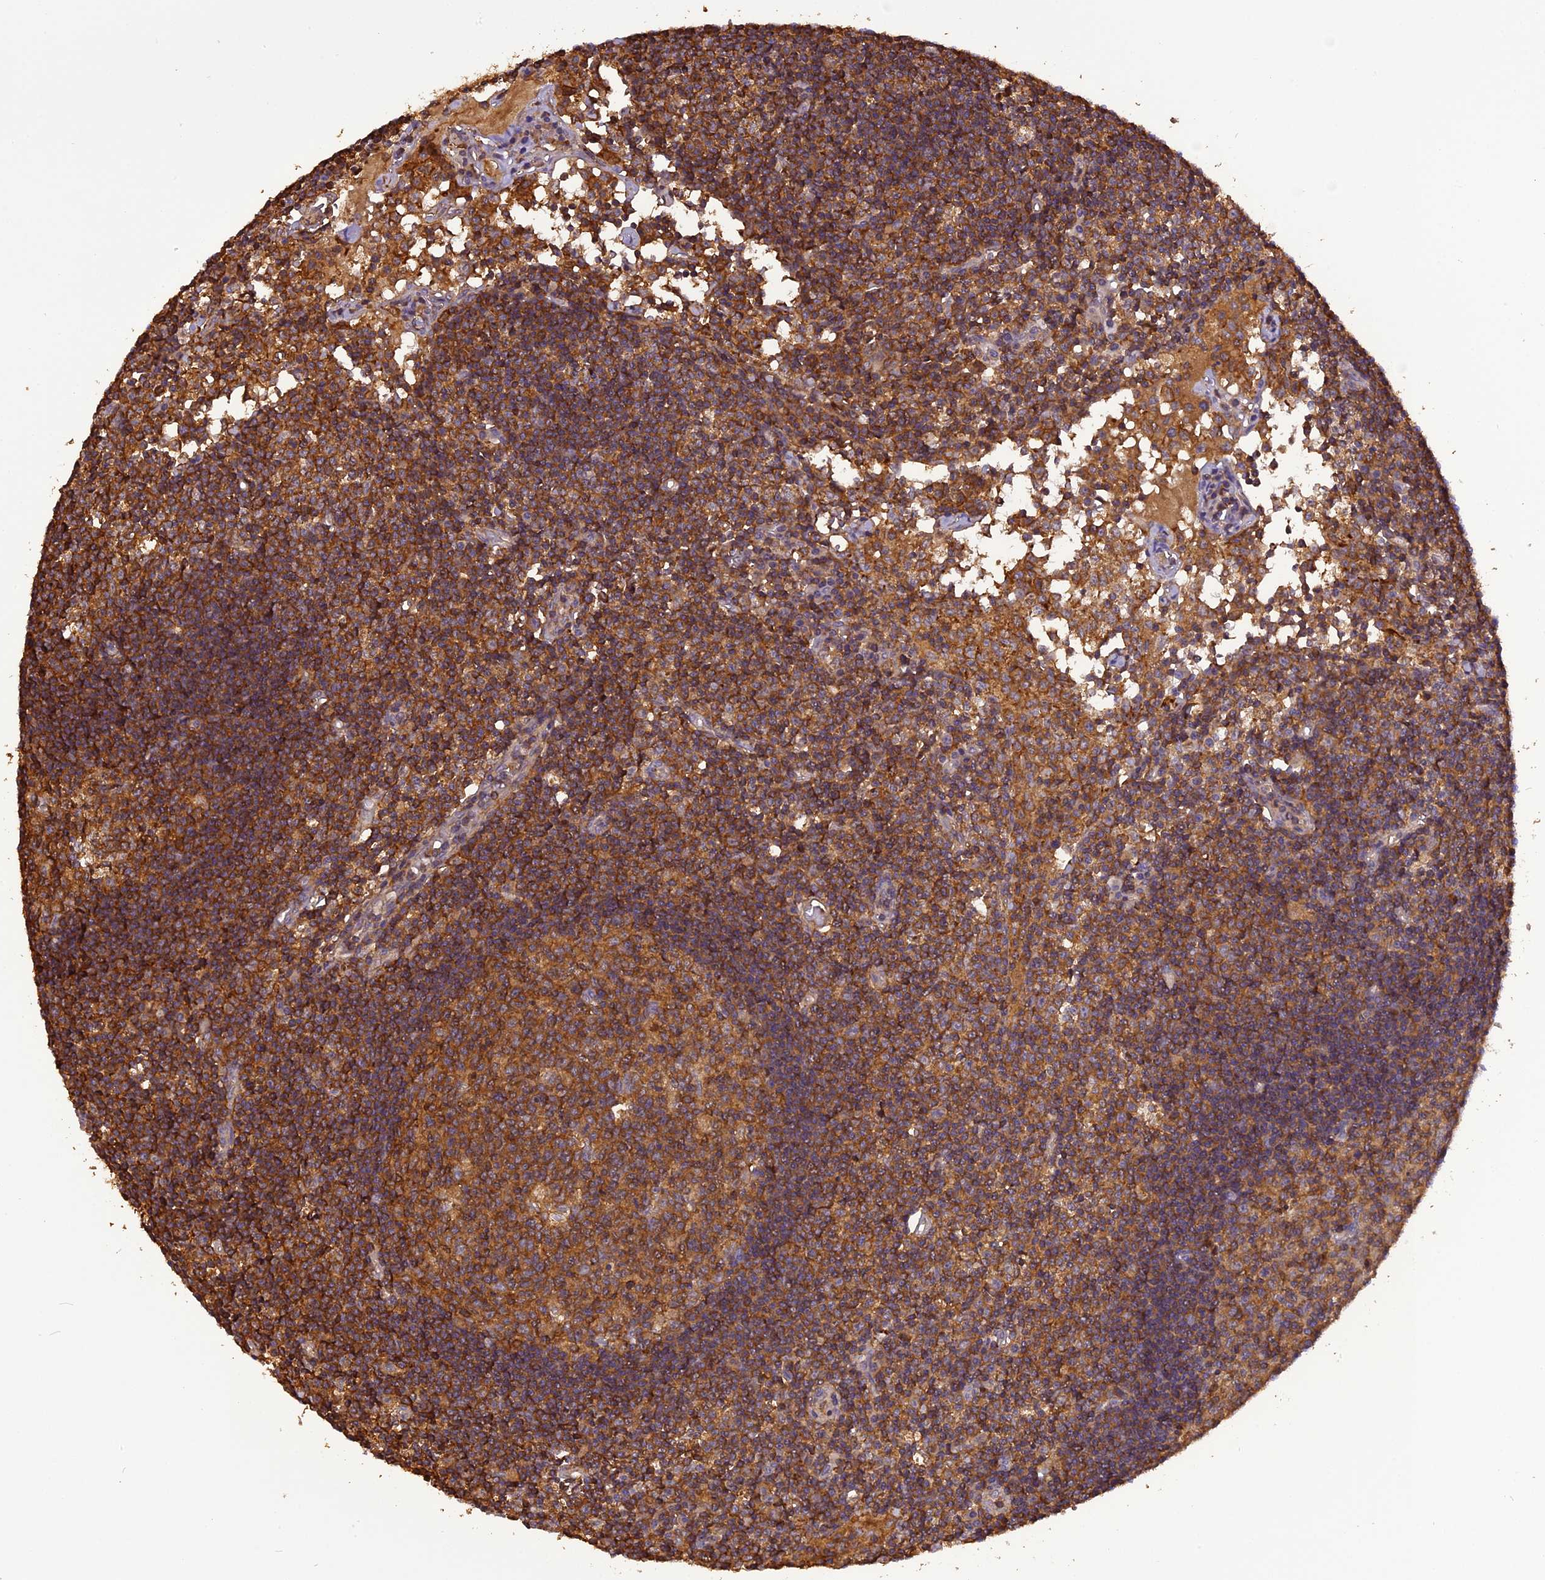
{"staining": {"intensity": "strong", "quantity": ">75%", "location": "cytoplasmic/membranous"}, "tissue": "lymph node", "cell_type": "Germinal center cells", "image_type": "normal", "snomed": [{"axis": "morphology", "description": "Normal tissue, NOS"}, {"axis": "topography", "description": "Lymph node"}], "caption": "Immunohistochemical staining of benign lymph node demonstrates high levels of strong cytoplasmic/membranous positivity in approximately >75% of germinal center cells.", "gene": "STOML1", "patient": {"sex": "female", "age": 55}}